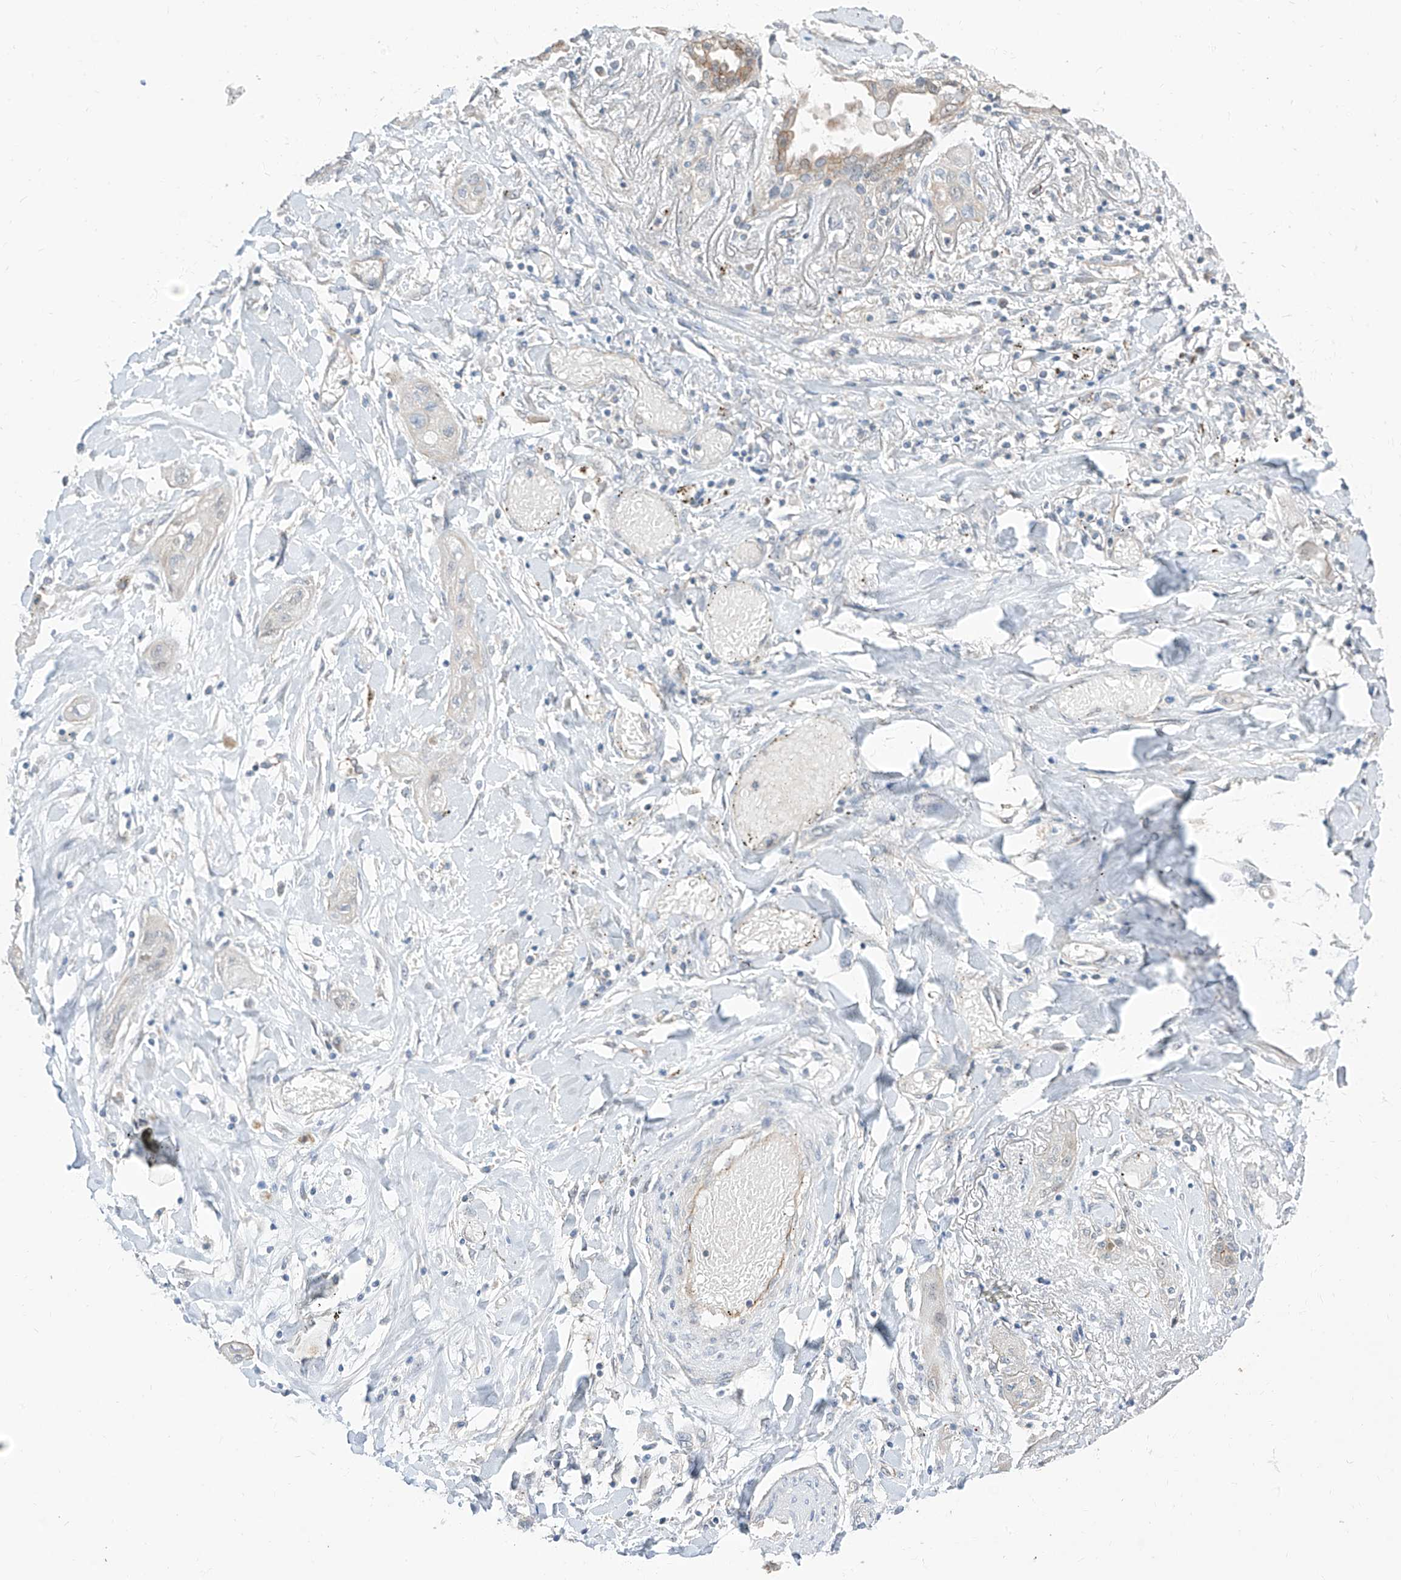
{"staining": {"intensity": "negative", "quantity": "none", "location": "none"}, "tissue": "lung cancer", "cell_type": "Tumor cells", "image_type": "cancer", "snomed": [{"axis": "morphology", "description": "Squamous cell carcinoma, NOS"}, {"axis": "topography", "description": "Lung"}], "caption": "High magnification brightfield microscopy of lung cancer stained with DAB (brown) and counterstained with hematoxylin (blue): tumor cells show no significant positivity.", "gene": "EPHX4", "patient": {"sex": "female", "age": 47}}